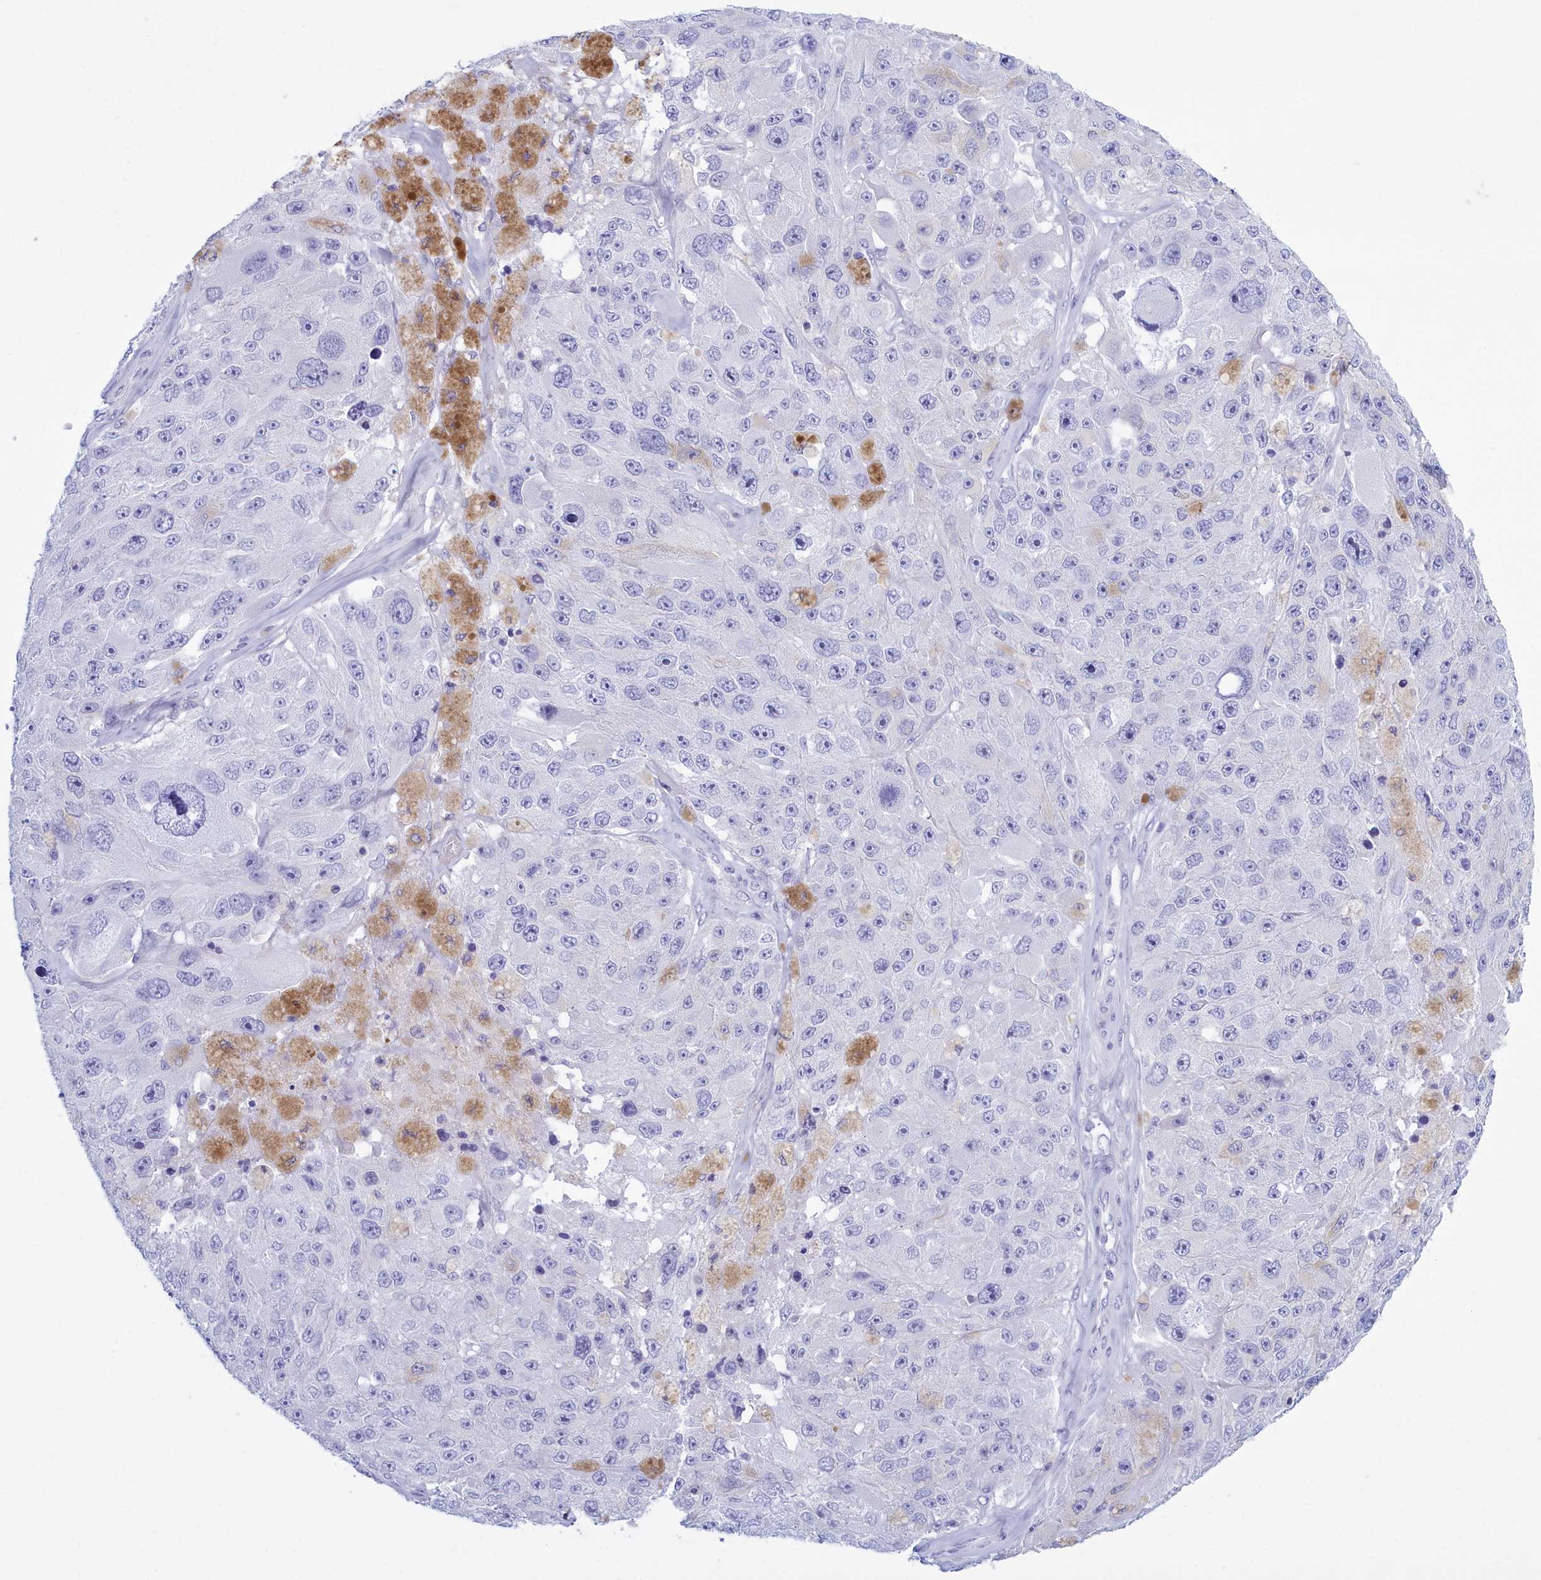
{"staining": {"intensity": "negative", "quantity": "none", "location": "none"}, "tissue": "melanoma", "cell_type": "Tumor cells", "image_type": "cancer", "snomed": [{"axis": "morphology", "description": "Malignant melanoma, Metastatic site"}, {"axis": "topography", "description": "Lymph node"}], "caption": "Malignant melanoma (metastatic site) was stained to show a protein in brown. There is no significant positivity in tumor cells.", "gene": "TMEM97", "patient": {"sex": "male", "age": 62}}